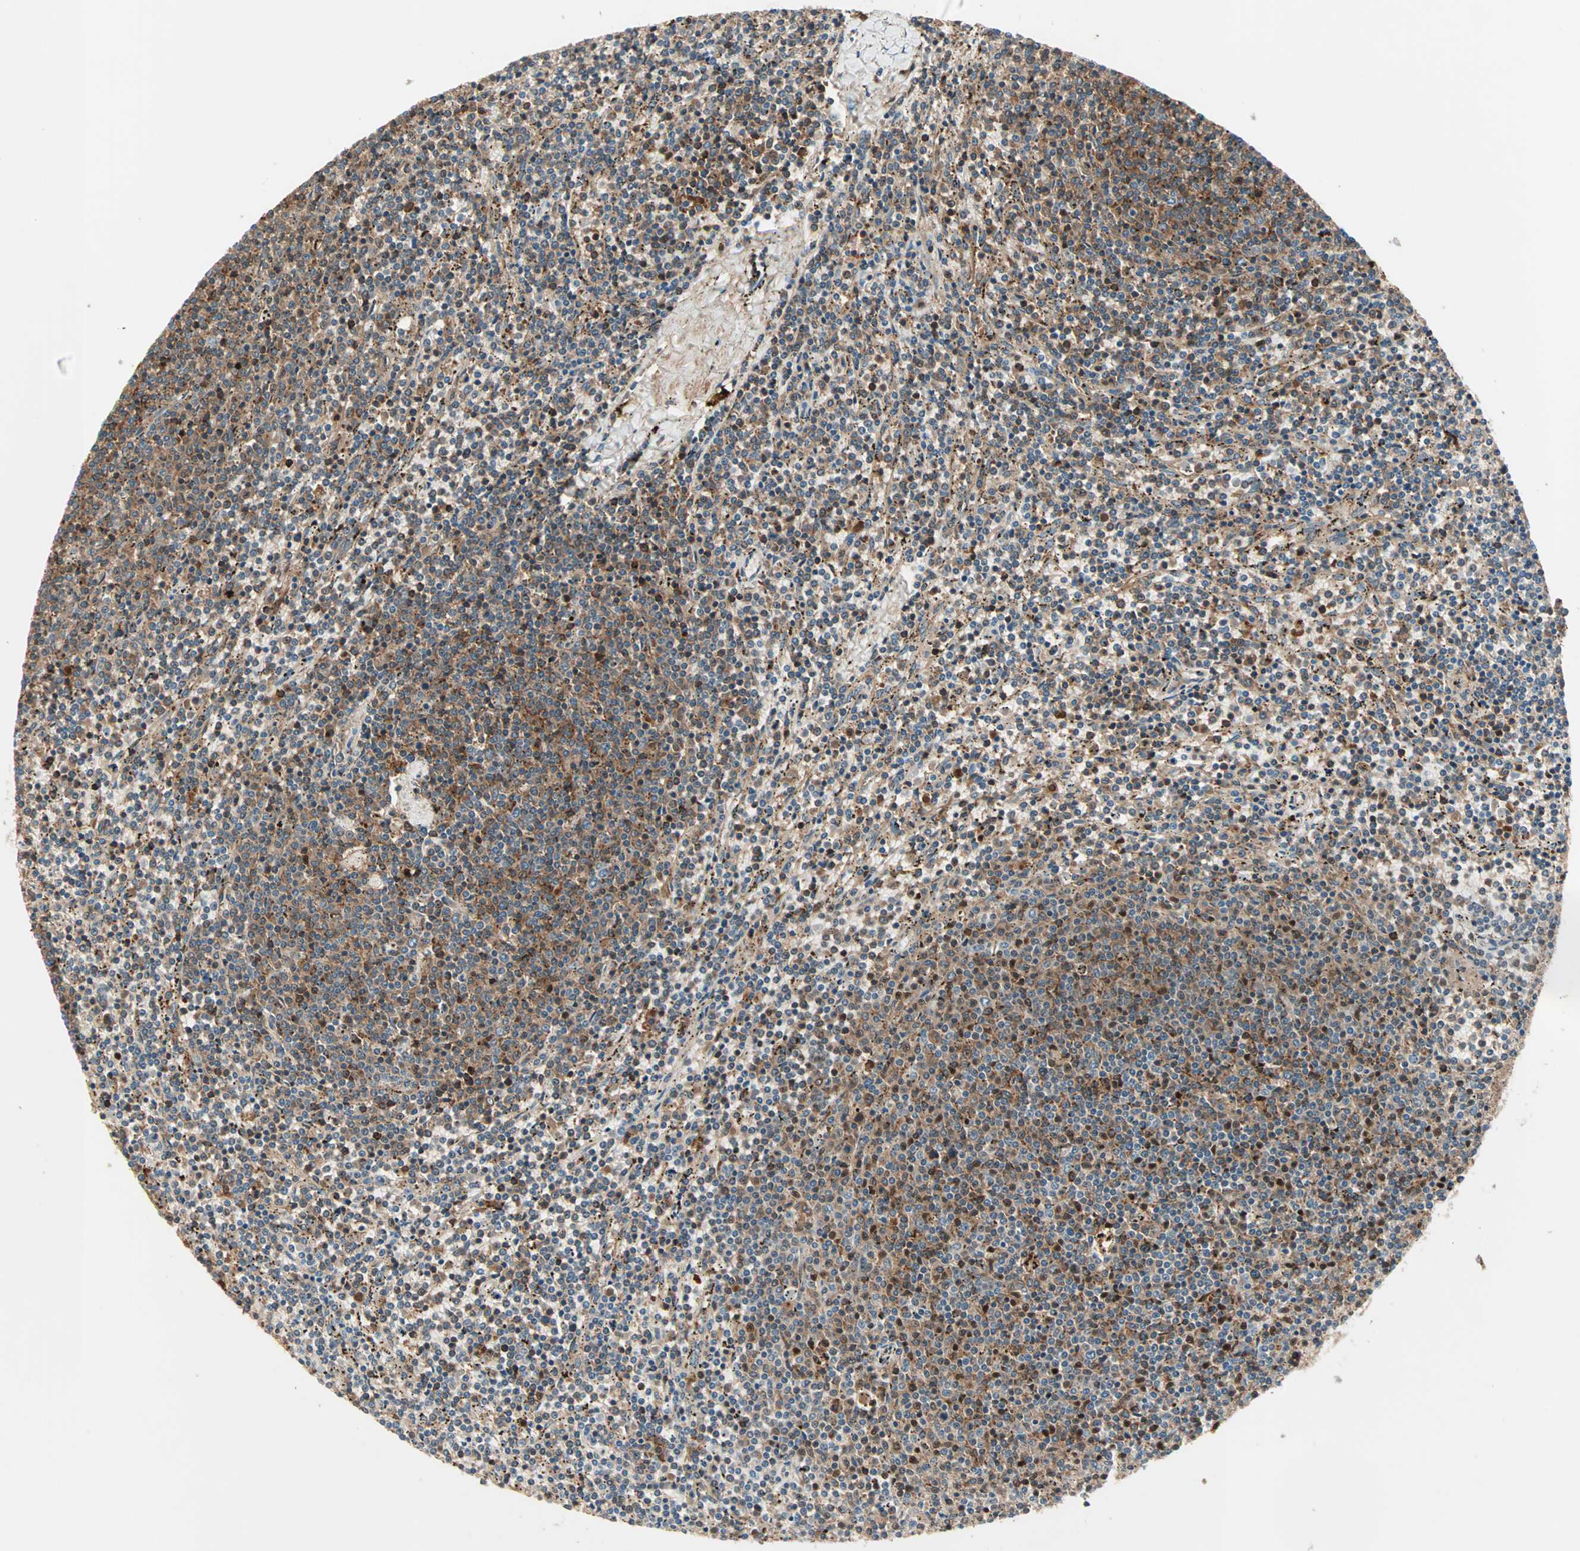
{"staining": {"intensity": "strong", "quantity": ">75%", "location": "cytoplasmic/membranous"}, "tissue": "lymphoma", "cell_type": "Tumor cells", "image_type": "cancer", "snomed": [{"axis": "morphology", "description": "Malignant lymphoma, non-Hodgkin's type, Low grade"}, {"axis": "topography", "description": "Spleen"}], "caption": "Immunohistochemical staining of human malignant lymphoma, non-Hodgkin's type (low-grade) demonstrates strong cytoplasmic/membranous protein positivity in about >75% of tumor cells.", "gene": "TEC", "patient": {"sex": "female", "age": 50}}